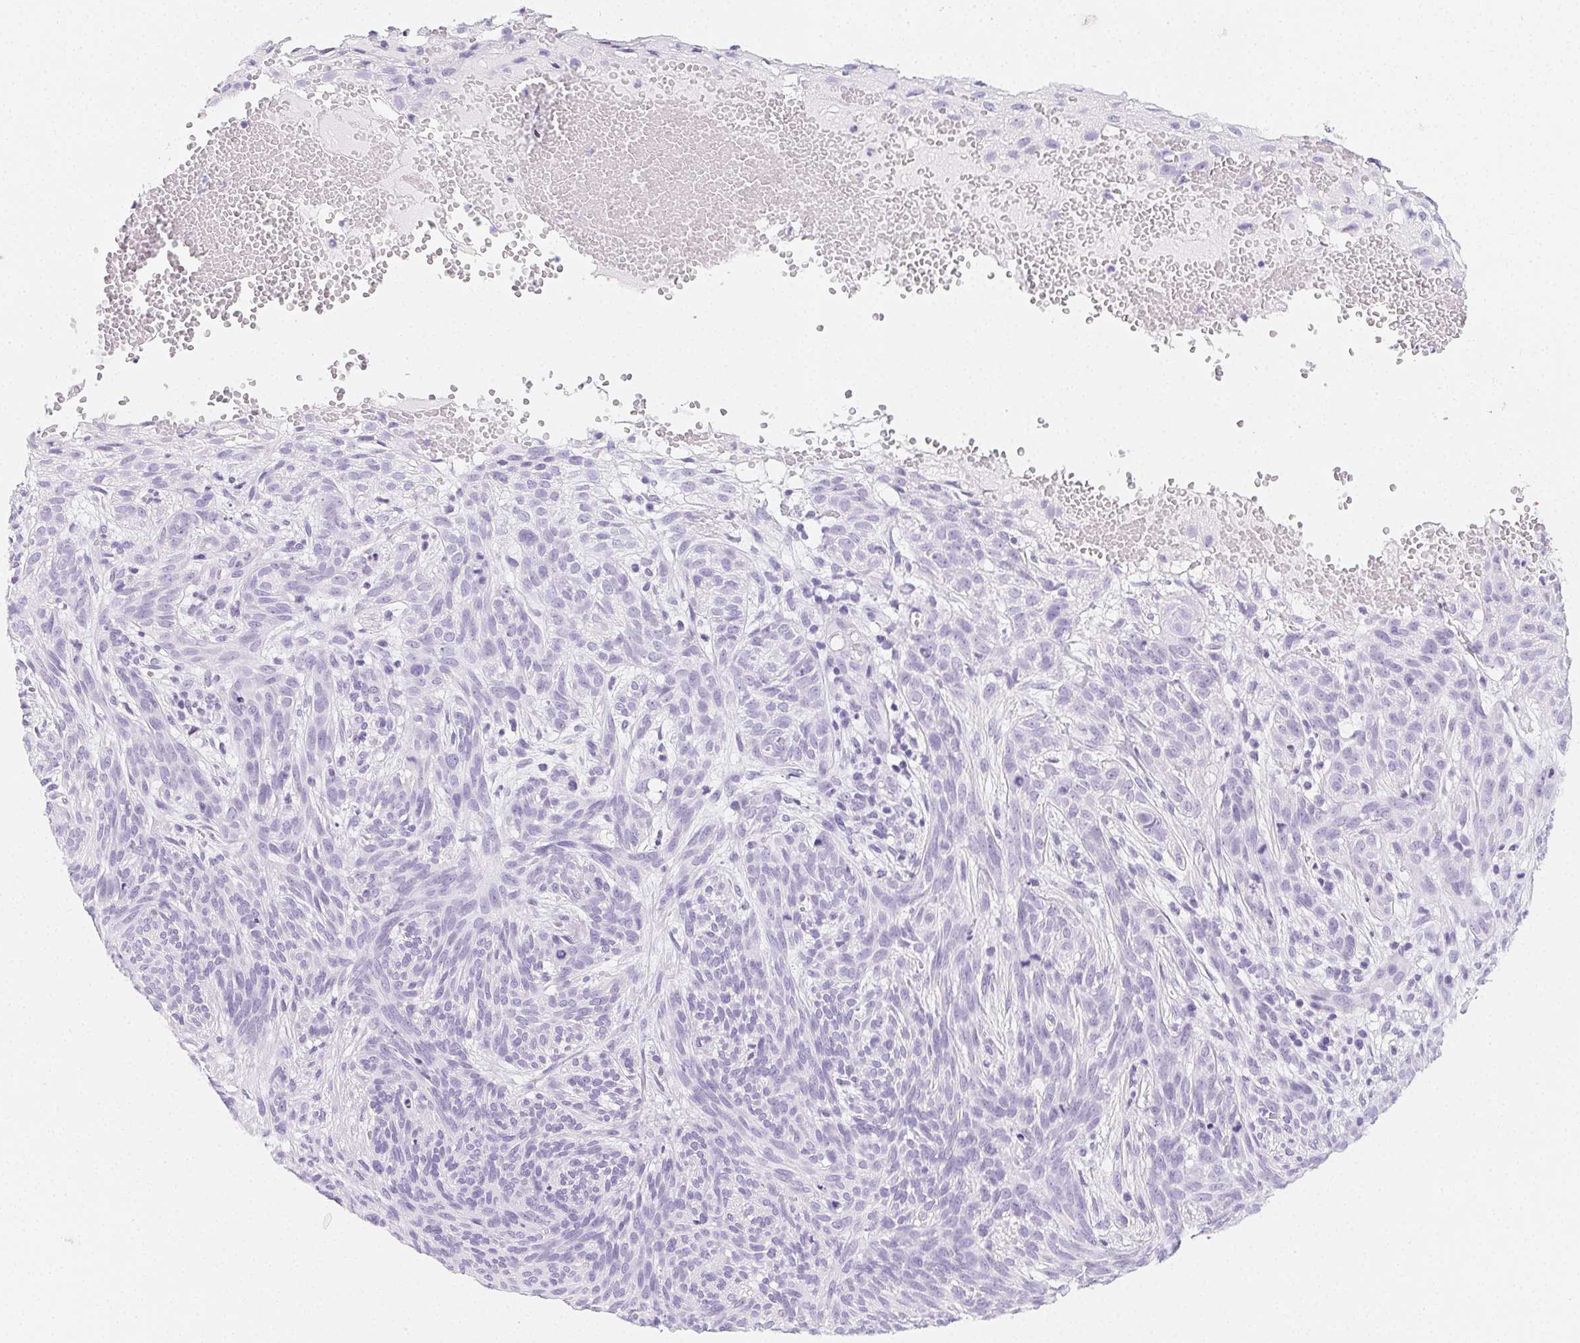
{"staining": {"intensity": "negative", "quantity": "none", "location": "none"}, "tissue": "skin cancer", "cell_type": "Tumor cells", "image_type": "cancer", "snomed": [{"axis": "morphology", "description": "Basal cell carcinoma"}, {"axis": "topography", "description": "Skin"}], "caption": "A high-resolution micrograph shows immunohistochemistry (IHC) staining of skin basal cell carcinoma, which demonstrates no significant positivity in tumor cells.", "gene": "HRC", "patient": {"sex": "male", "age": 84}}